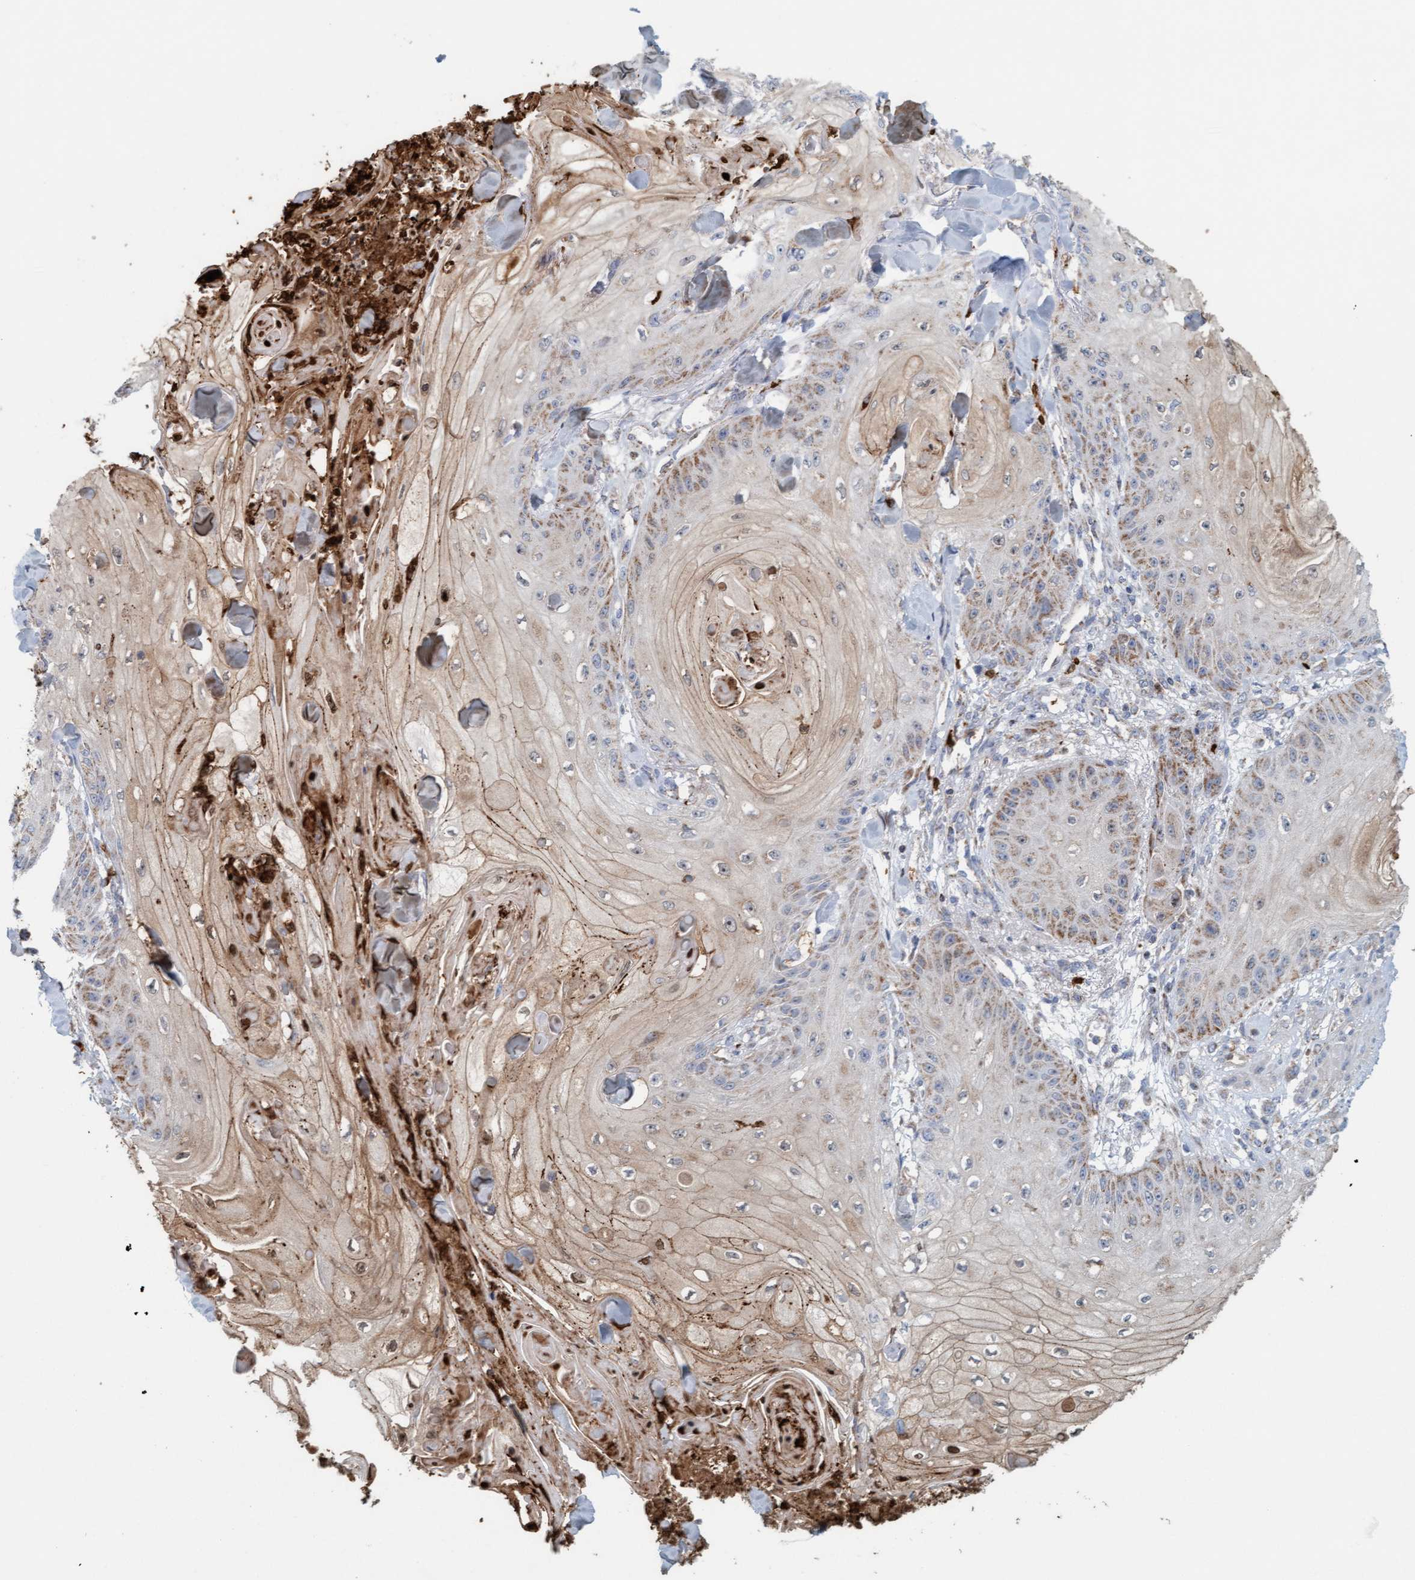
{"staining": {"intensity": "moderate", "quantity": ">75%", "location": "cytoplasmic/membranous"}, "tissue": "skin cancer", "cell_type": "Tumor cells", "image_type": "cancer", "snomed": [{"axis": "morphology", "description": "Squamous cell carcinoma, NOS"}, {"axis": "topography", "description": "Skin"}], "caption": "Moderate cytoplasmic/membranous protein positivity is present in about >75% of tumor cells in skin squamous cell carcinoma.", "gene": "B9D1", "patient": {"sex": "male", "age": 74}}